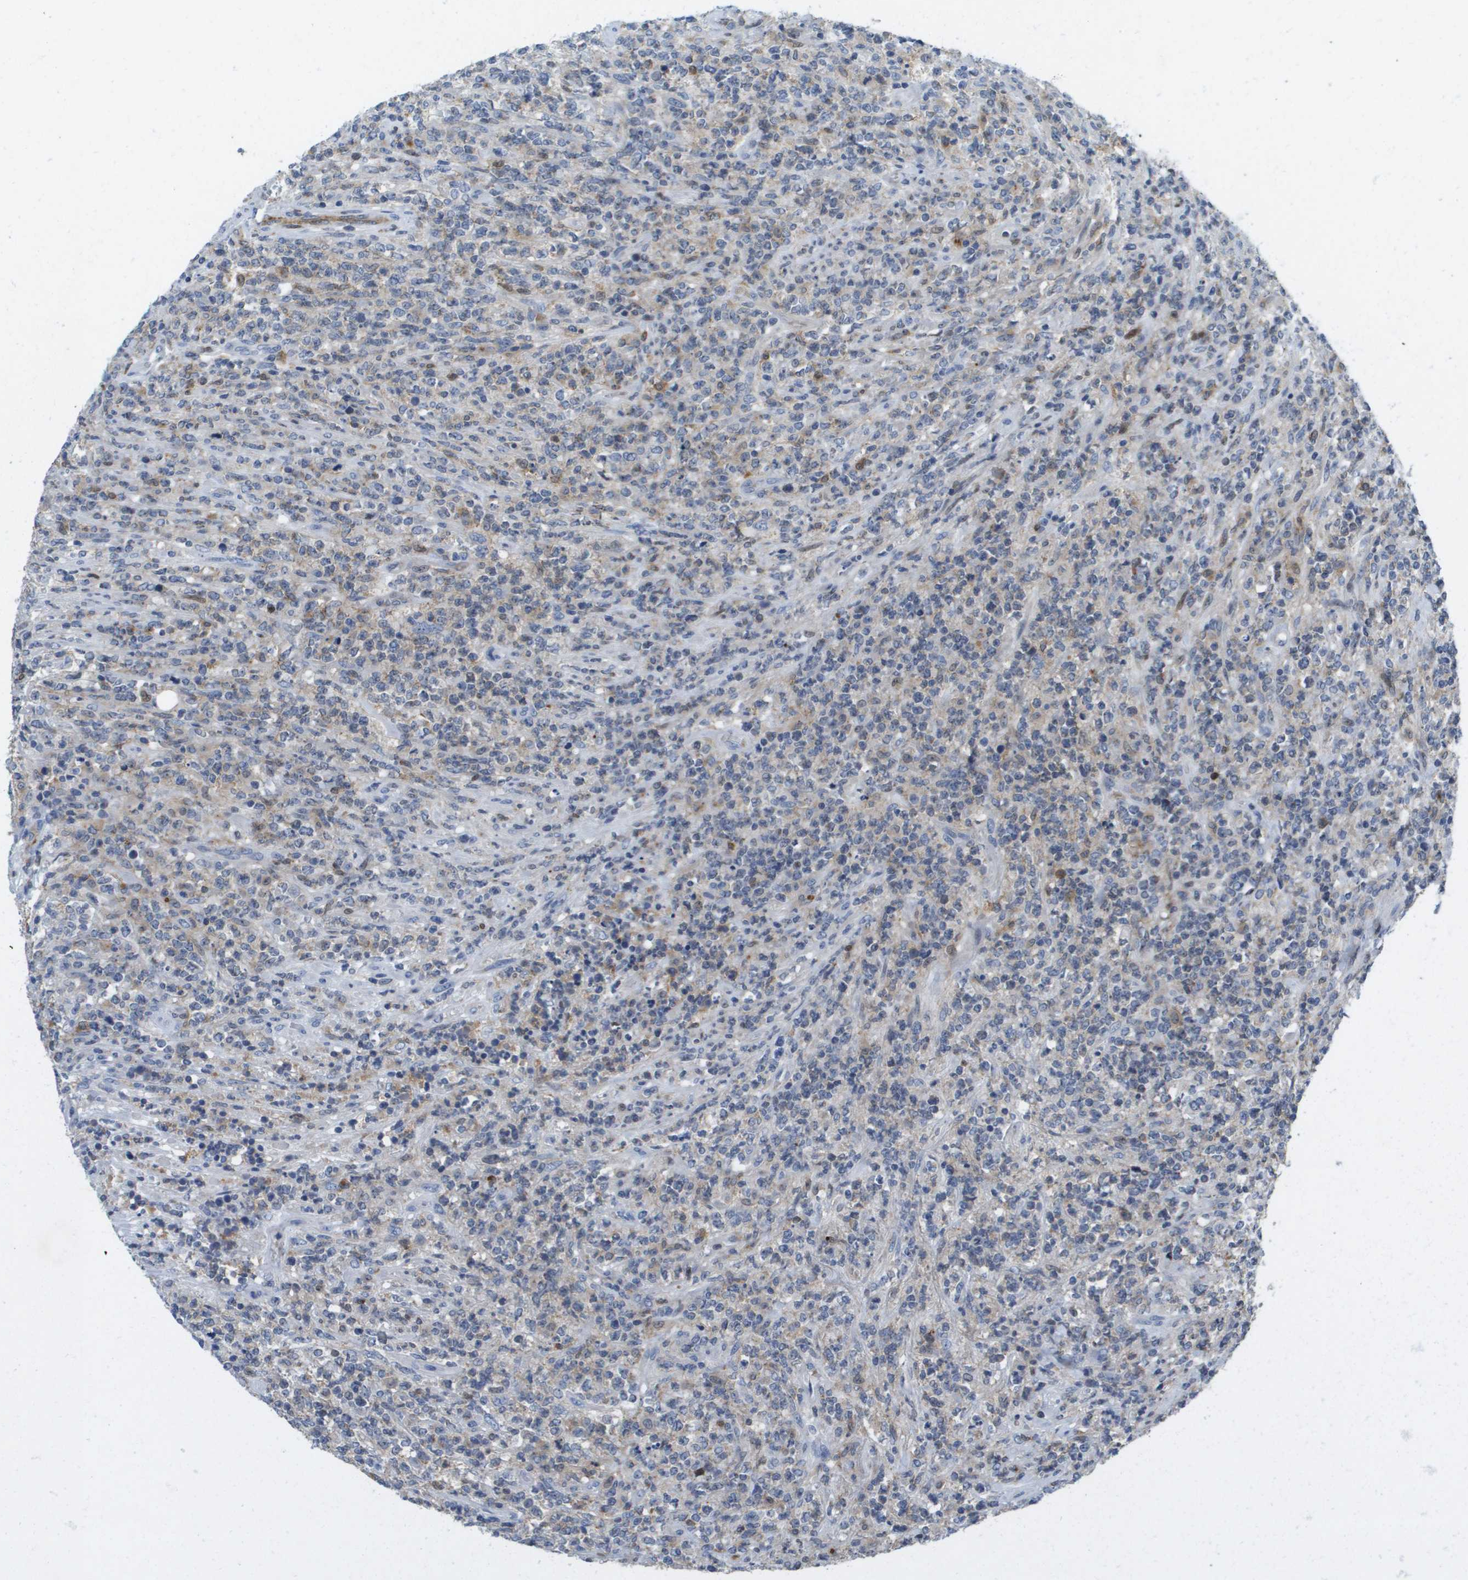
{"staining": {"intensity": "weak", "quantity": "<25%", "location": "cytoplasmic/membranous"}, "tissue": "lymphoma", "cell_type": "Tumor cells", "image_type": "cancer", "snomed": [{"axis": "morphology", "description": "Malignant lymphoma, non-Hodgkin's type, High grade"}, {"axis": "topography", "description": "Soft tissue"}], "caption": "Lymphoma stained for a protein using immunohistochemistry (IHC) shows no staining tumor cells.", "gene": "LIPG", "patient": {"sex": "male", "age": 18}}